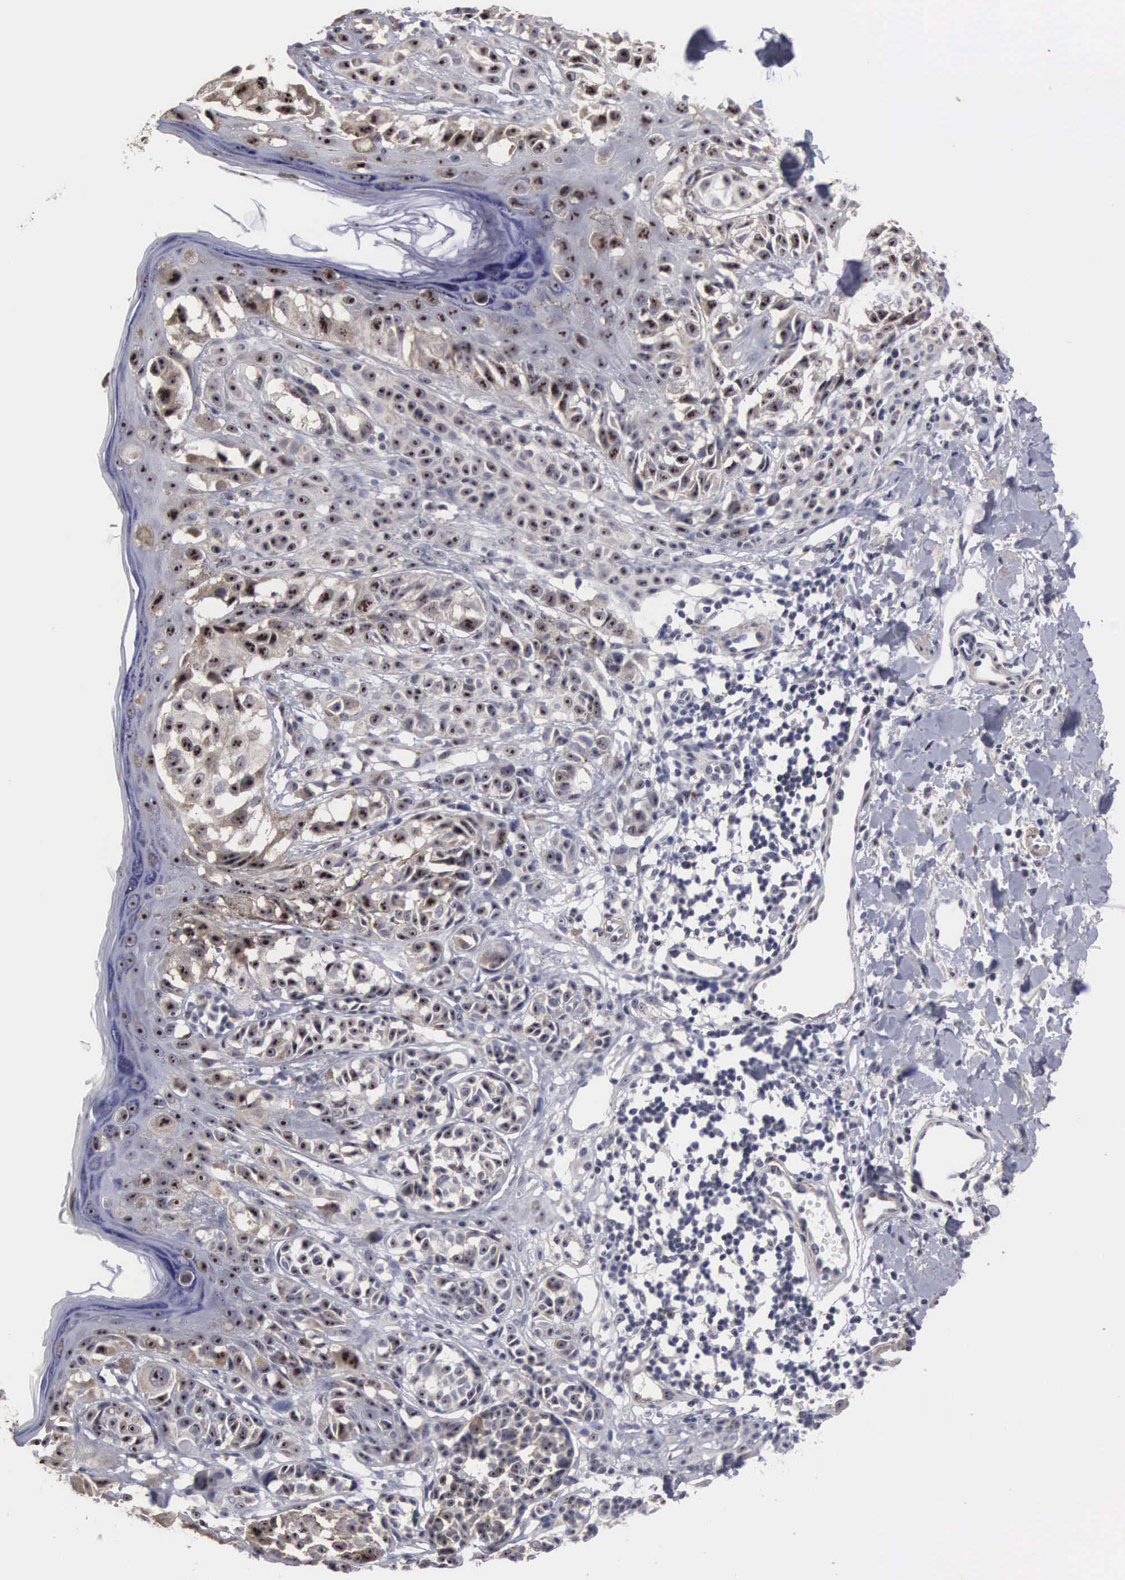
{"staining": {"intensity": "weak", "quantity": "25%-75%", "location": "cytoplasmic/membranous,nuclear"}, "tissue": "melanoma", "cell_type": "Tumor cells", "image_type": "cancer", "snomed": [{"axis": "morphology", "description": "Malignant melanoma, NOS"}, {"axis": "topography", "description": "Skin"}], "caption": "Immunohistochemistry (IHC) staining of melanoma, which demonstrates low levels of weak cytoplasmic/membranous and nuclear positivity in approximately 25%-75% of tumor cells indicating weak cytoplasmic/membranous and nuclear protein expression. The staining was performed using DAB (3,3'-diaminobenzidine) (brown) for protein detection and nuclei were counterstained in hematoxylin (blue).", "gene": "NGDN", "patient": {"sex": "male", "age": 40}}